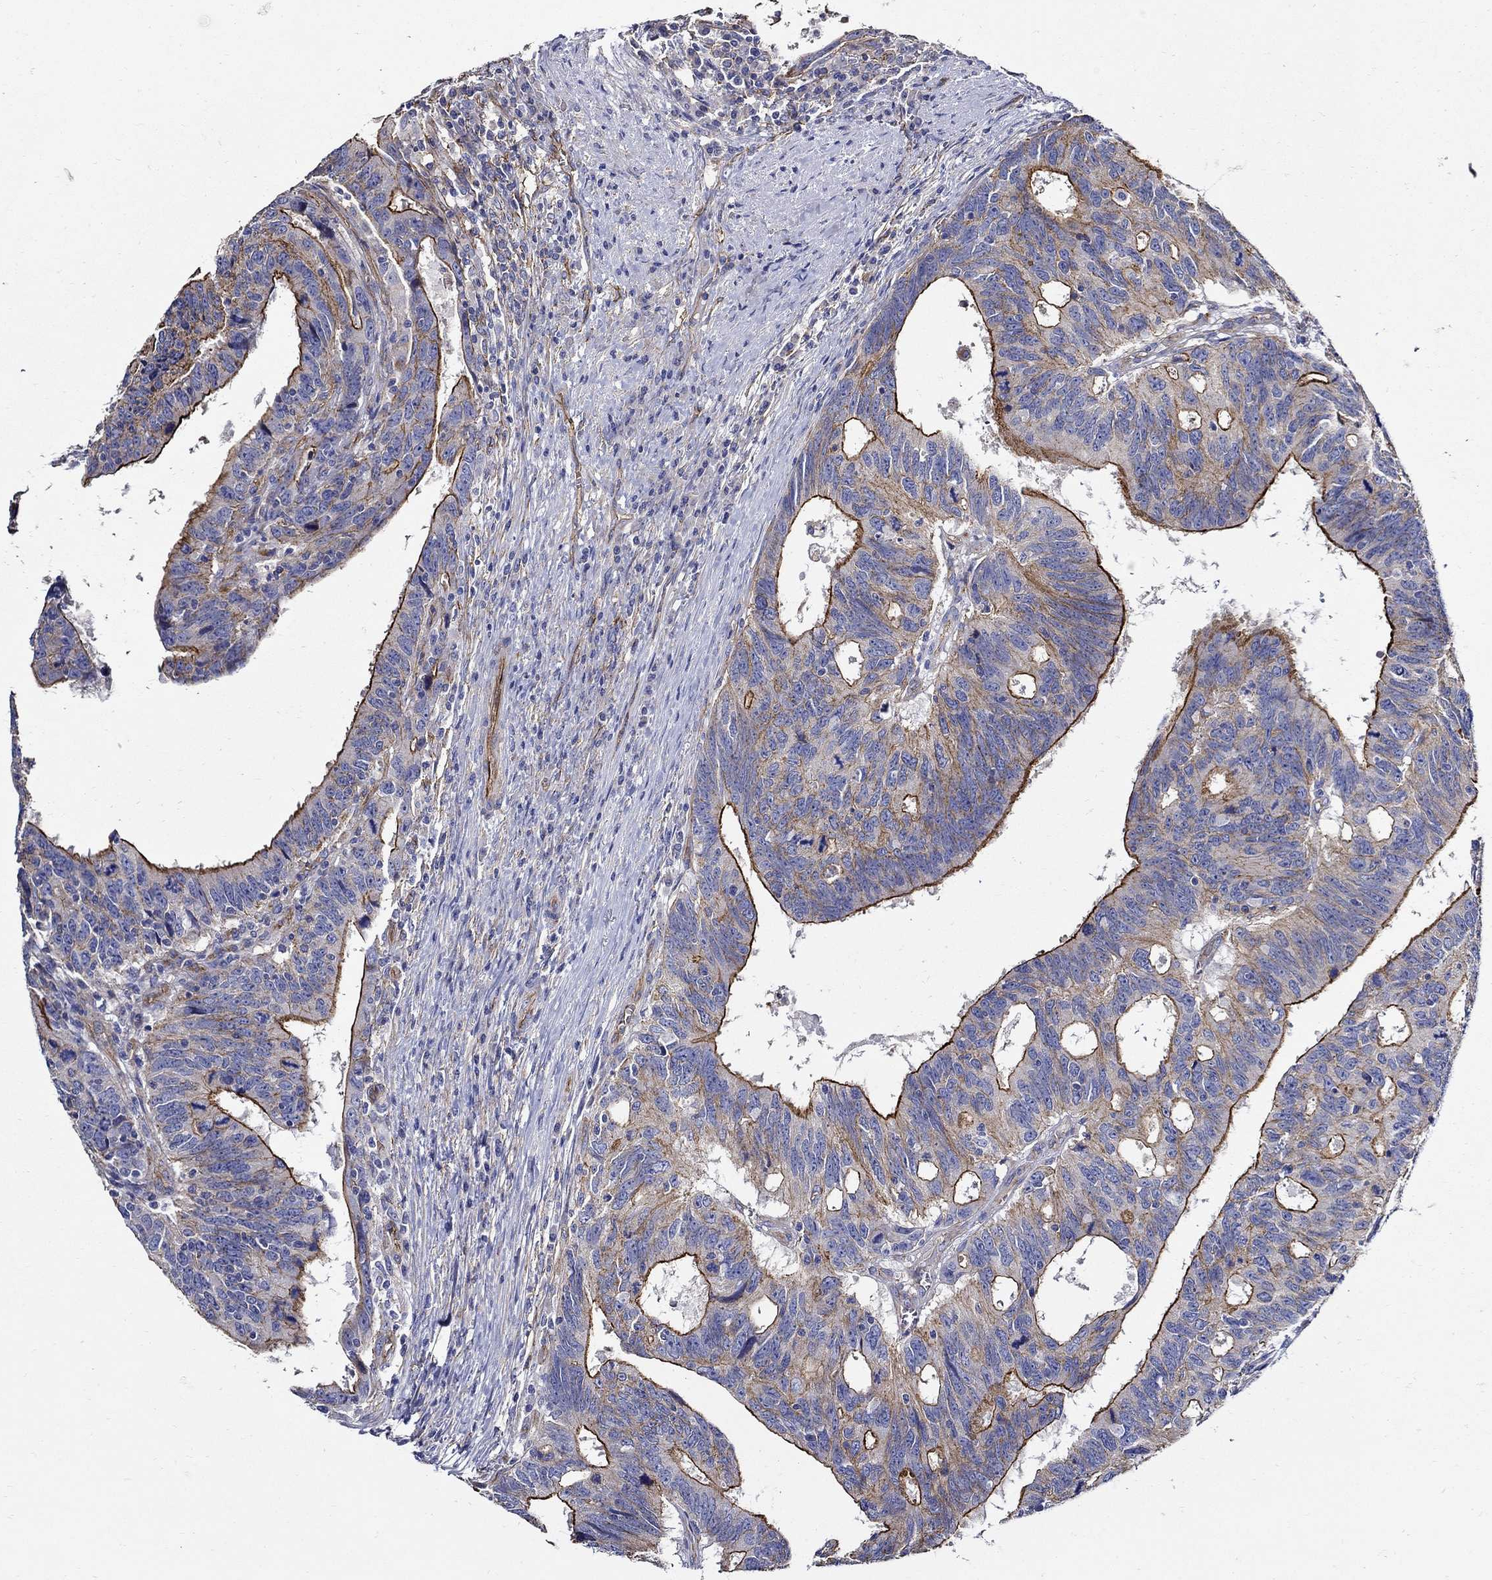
{"staining": {"intensity": "strong", "quantity": ">75%", "location": "cytoplasmic/membranous"}, "tissue": "colorectal cancer", "cell_type": "Tumor cells", "image_type": "cancer", "snomed": [{"axis": "morphology", "description": "Adenocarcinoma, NOS"}, {"axis": "topography", "description": "Colon"}], "caption": "The image displays a brown stain indicating the presence of a protein in the cytoplasmic/membranous of tumor cells in colorectal adenocarcinoma.", "gene": "APBB3", "patient": {"sex": "female", "age": 77}}